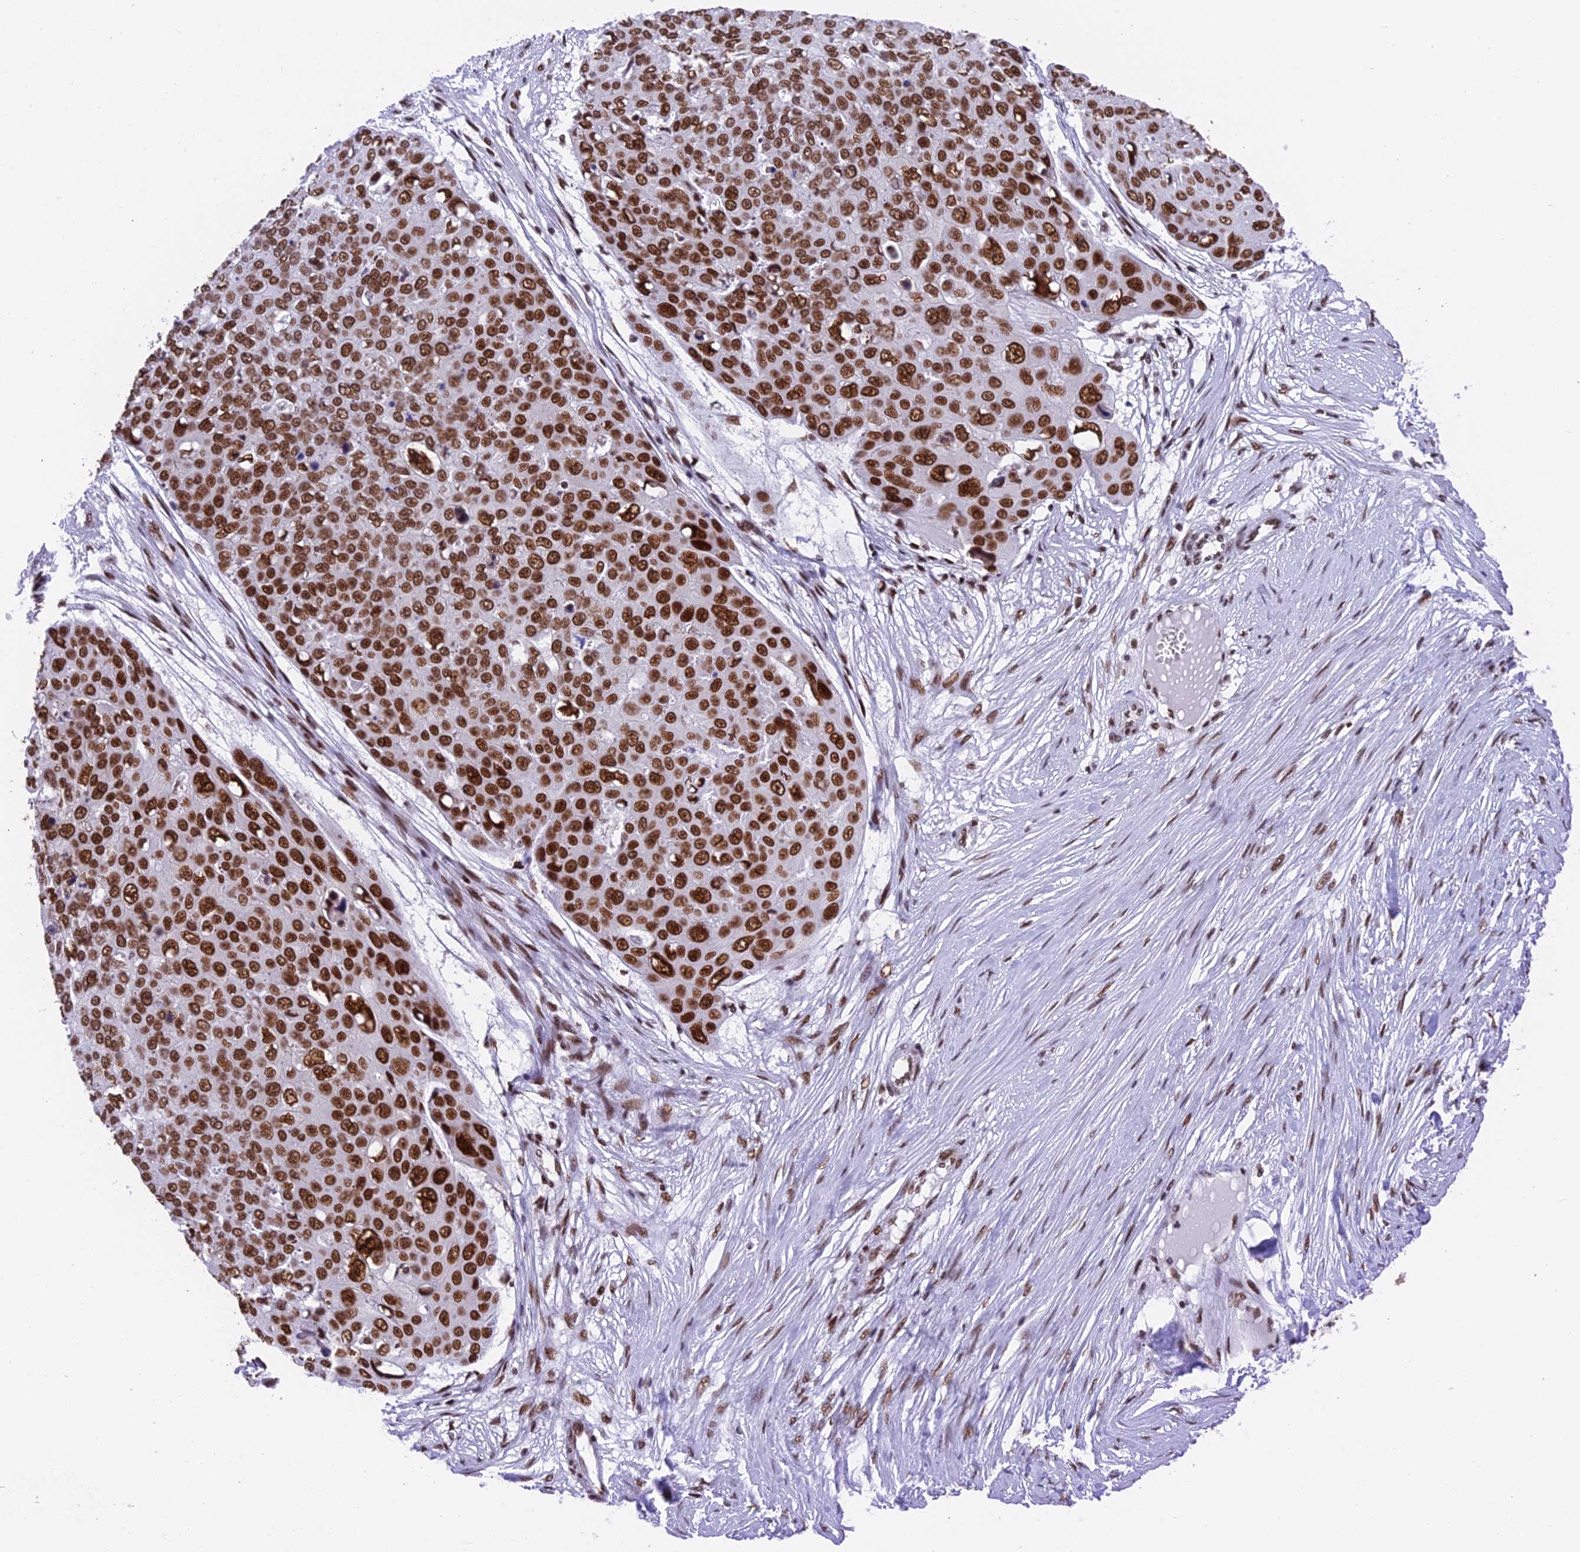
{"staining": {"intensity": "strong", "quantity": ">75%", "location": "nuclear"}, "tissue": "skin cancer", "cell_type": "Tumor cells", "image_type": "cancer", "snomed": [{"axis": "morphology", "description": "Squamous cell carcinoma, NOS"}, {"axis": "topography", "description": "Skin"}], "caption": "Immunohistochemistry (IHC) (DAB (3,3'-diaminobenzidine)) staining of skin squamous cell carcinoma shows strong nuclear protein expression in approximately >75% of tumor cells. (Brightfield microscopy of DAB IHC at high magnification).", "gene": "EEF1AKMT3", "patient": {"sex": "male", "age": 71}}